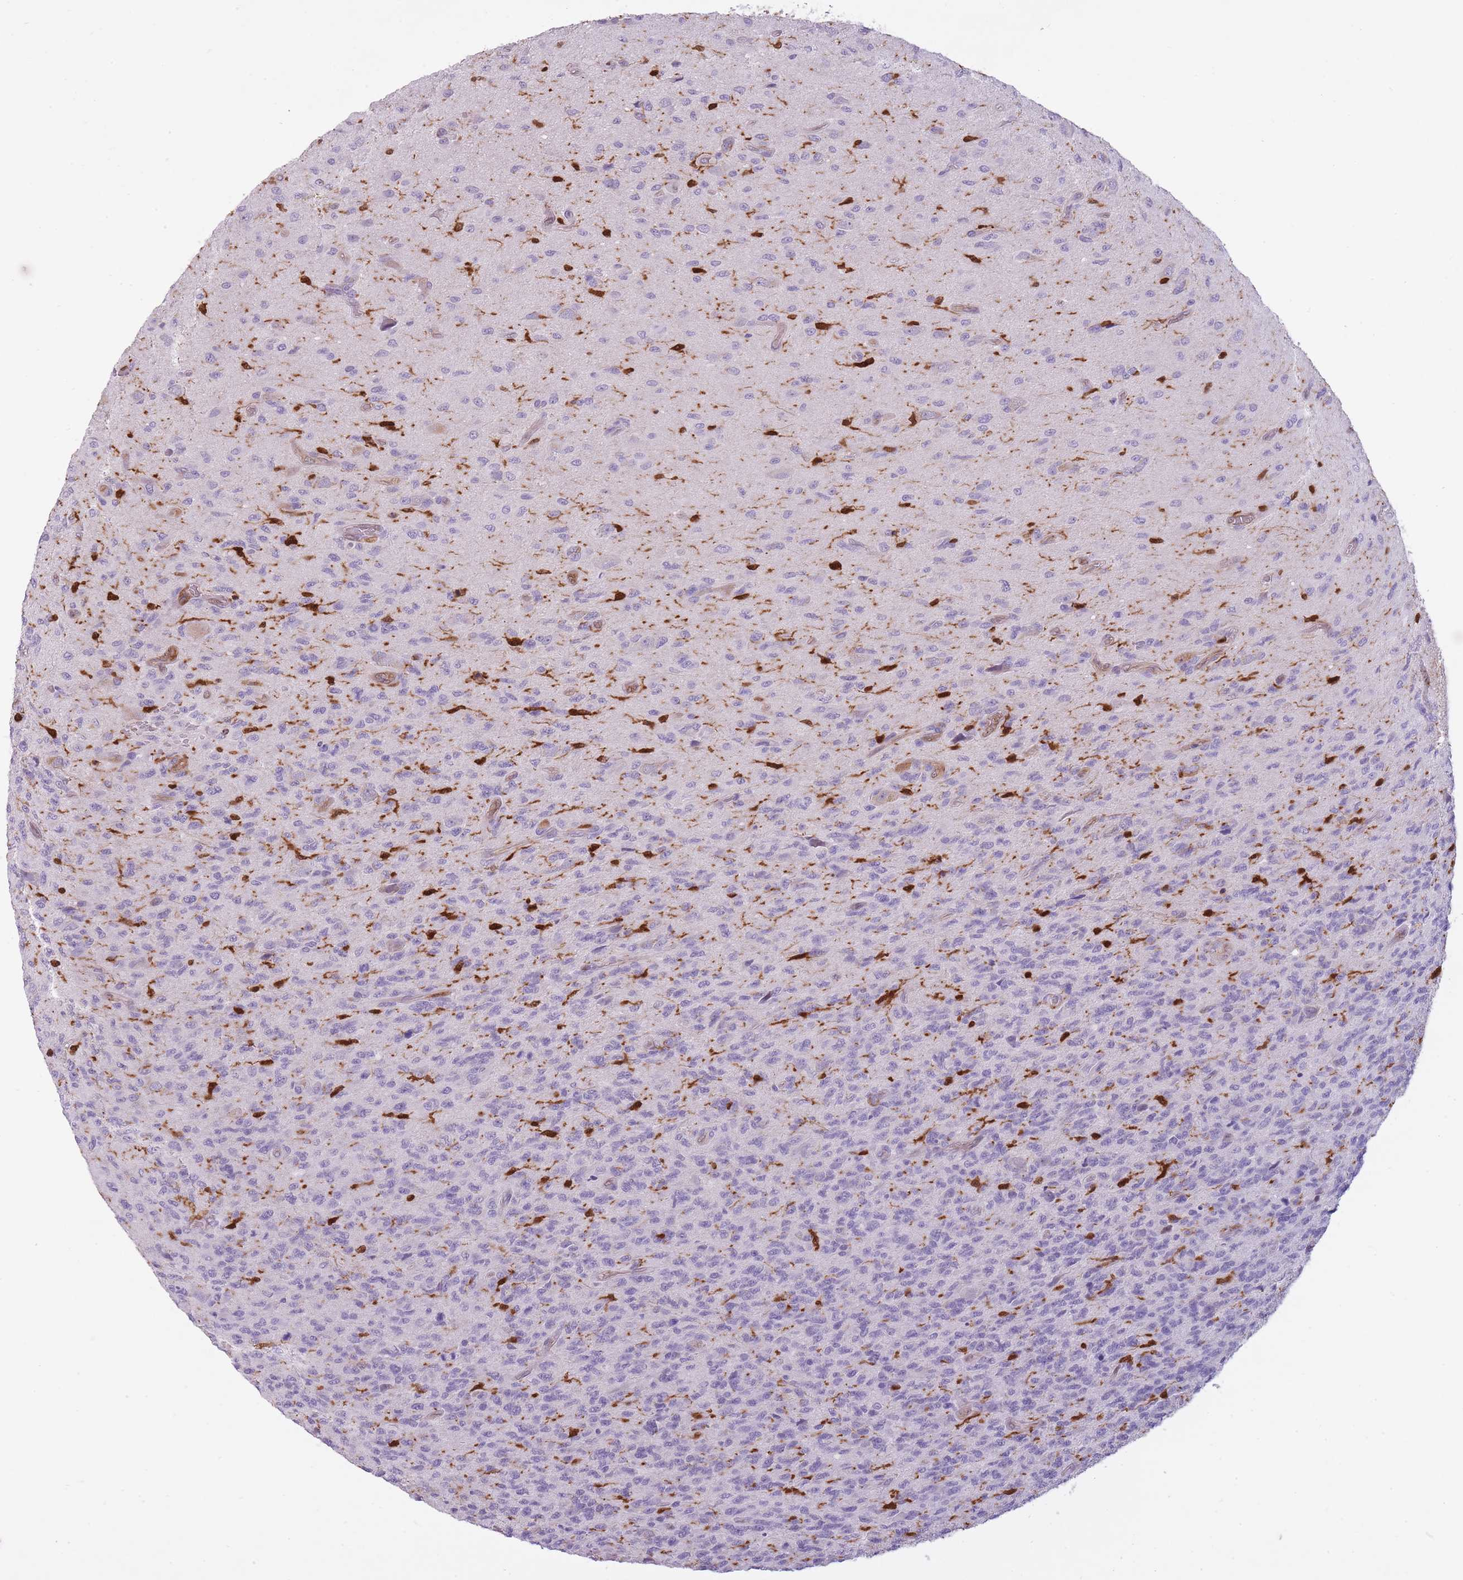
{"staining": {"intensity": "strong", "quantity": "<25%", "location": "cytoplasmic/membranous,nuclear"}, "tissue": "glioma", "cell_type": "Tumor cells", "image_type": "cancer", "snomed": [{"axis": "morphology", "description": "Glioma, malignant, High grade"}, {"axis": "topography", "description": "Brain"}], "caption": "Glioma stained for a protein (brown) reveals strong cytoplasmic/membranous and nuclear positive expression in approximately <25% of tumor cells.", "gene": "LGALS9", "patient": {"sex": "male", "age": 36}}